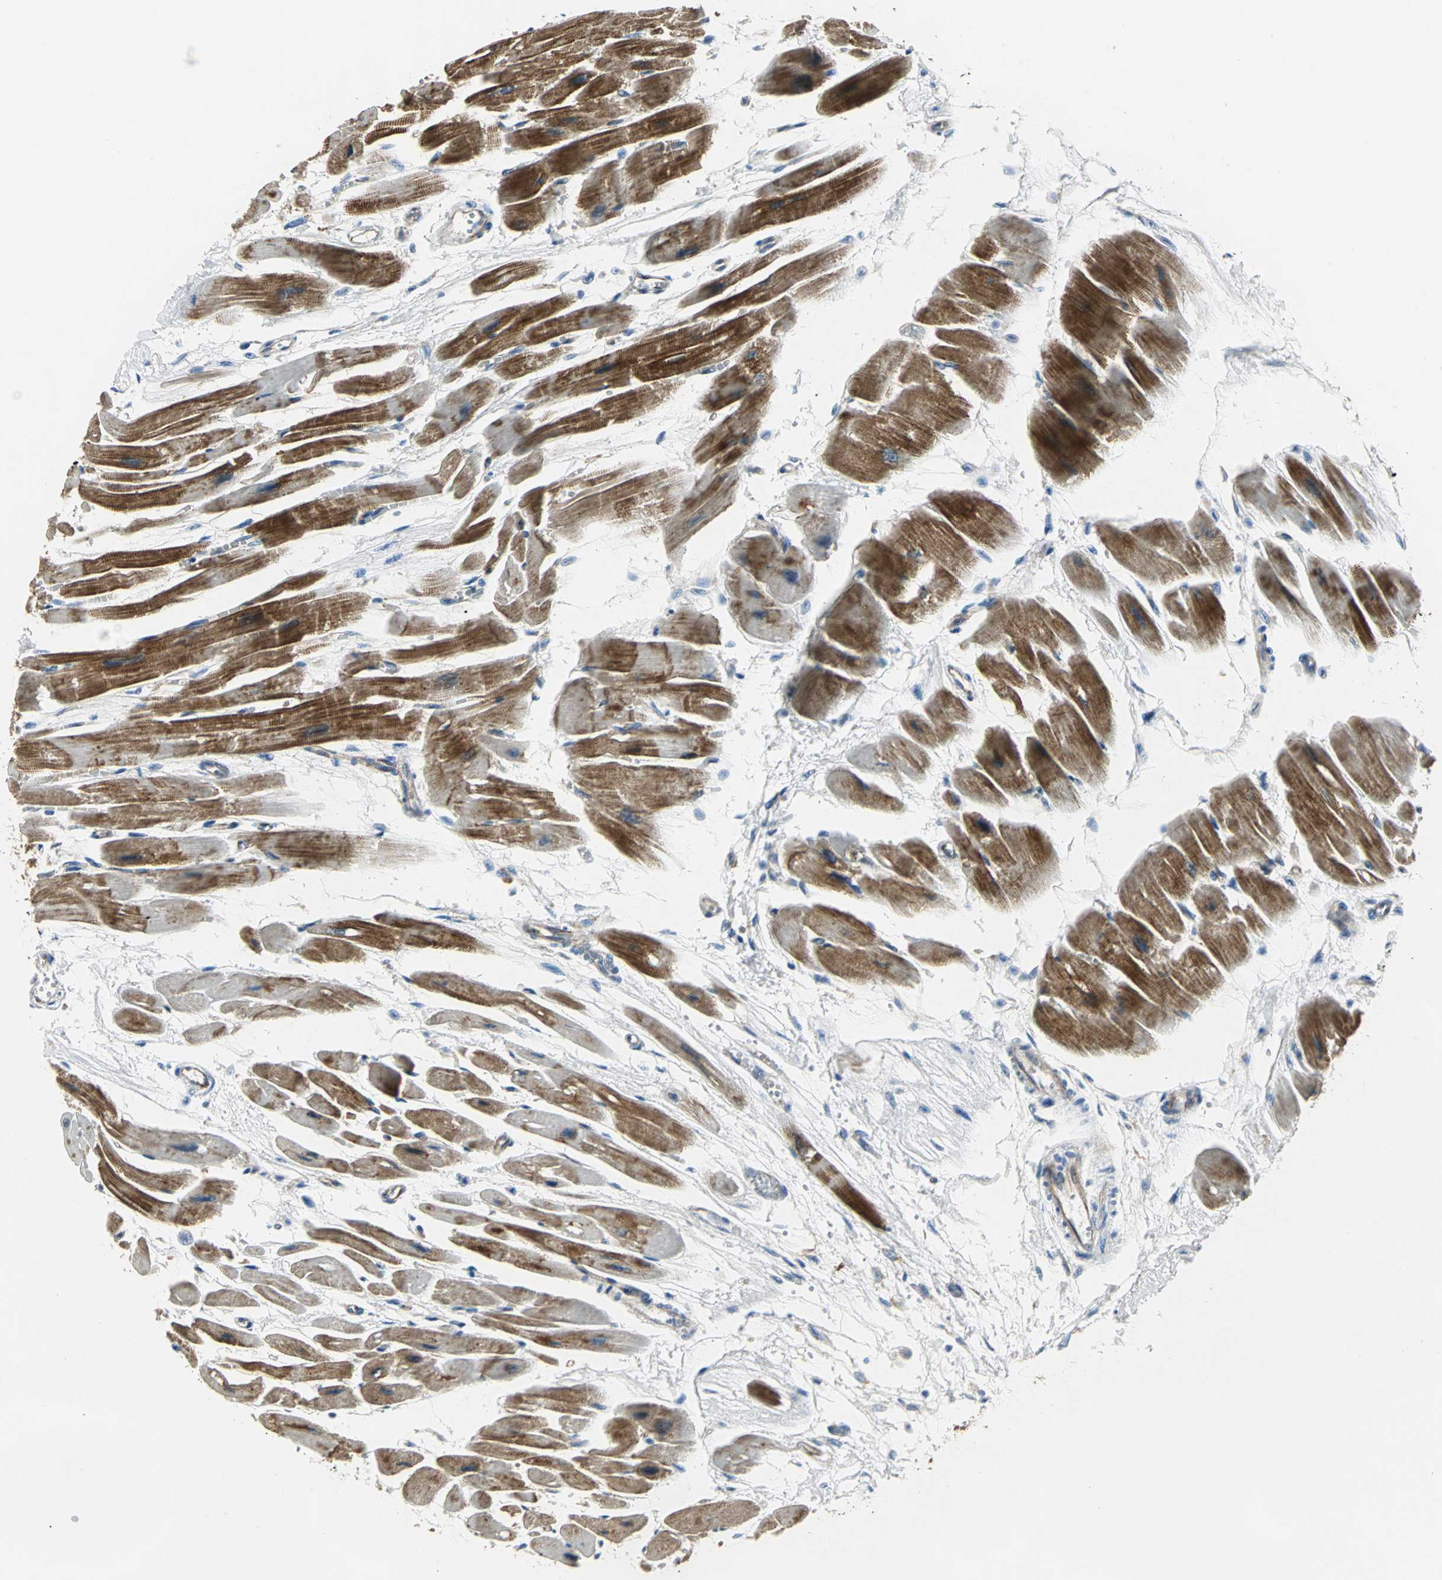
{"staining": {"intensity": "moderate", "quantity": ">75%", "location": "cytoplasmic/membranous"}, "tissue": "heart muscle", "cell_type": "Cardiomyocytes", "image_type": "normal", "snomed": [{"axis": "morphology", "description": "Normal tissue, NOS"}, {"axis": "topography", "description": "Heart"}], "caption": "Immunohistochemistry (IHC) (DAB) staining of normal heart muscle displays moderate cytoplasmic/membranous protein positivity in approximately >75% of cardiomyocytes.", "gene": "ENSG00000285130", "patient": {"sex": "female", "age": 54}}